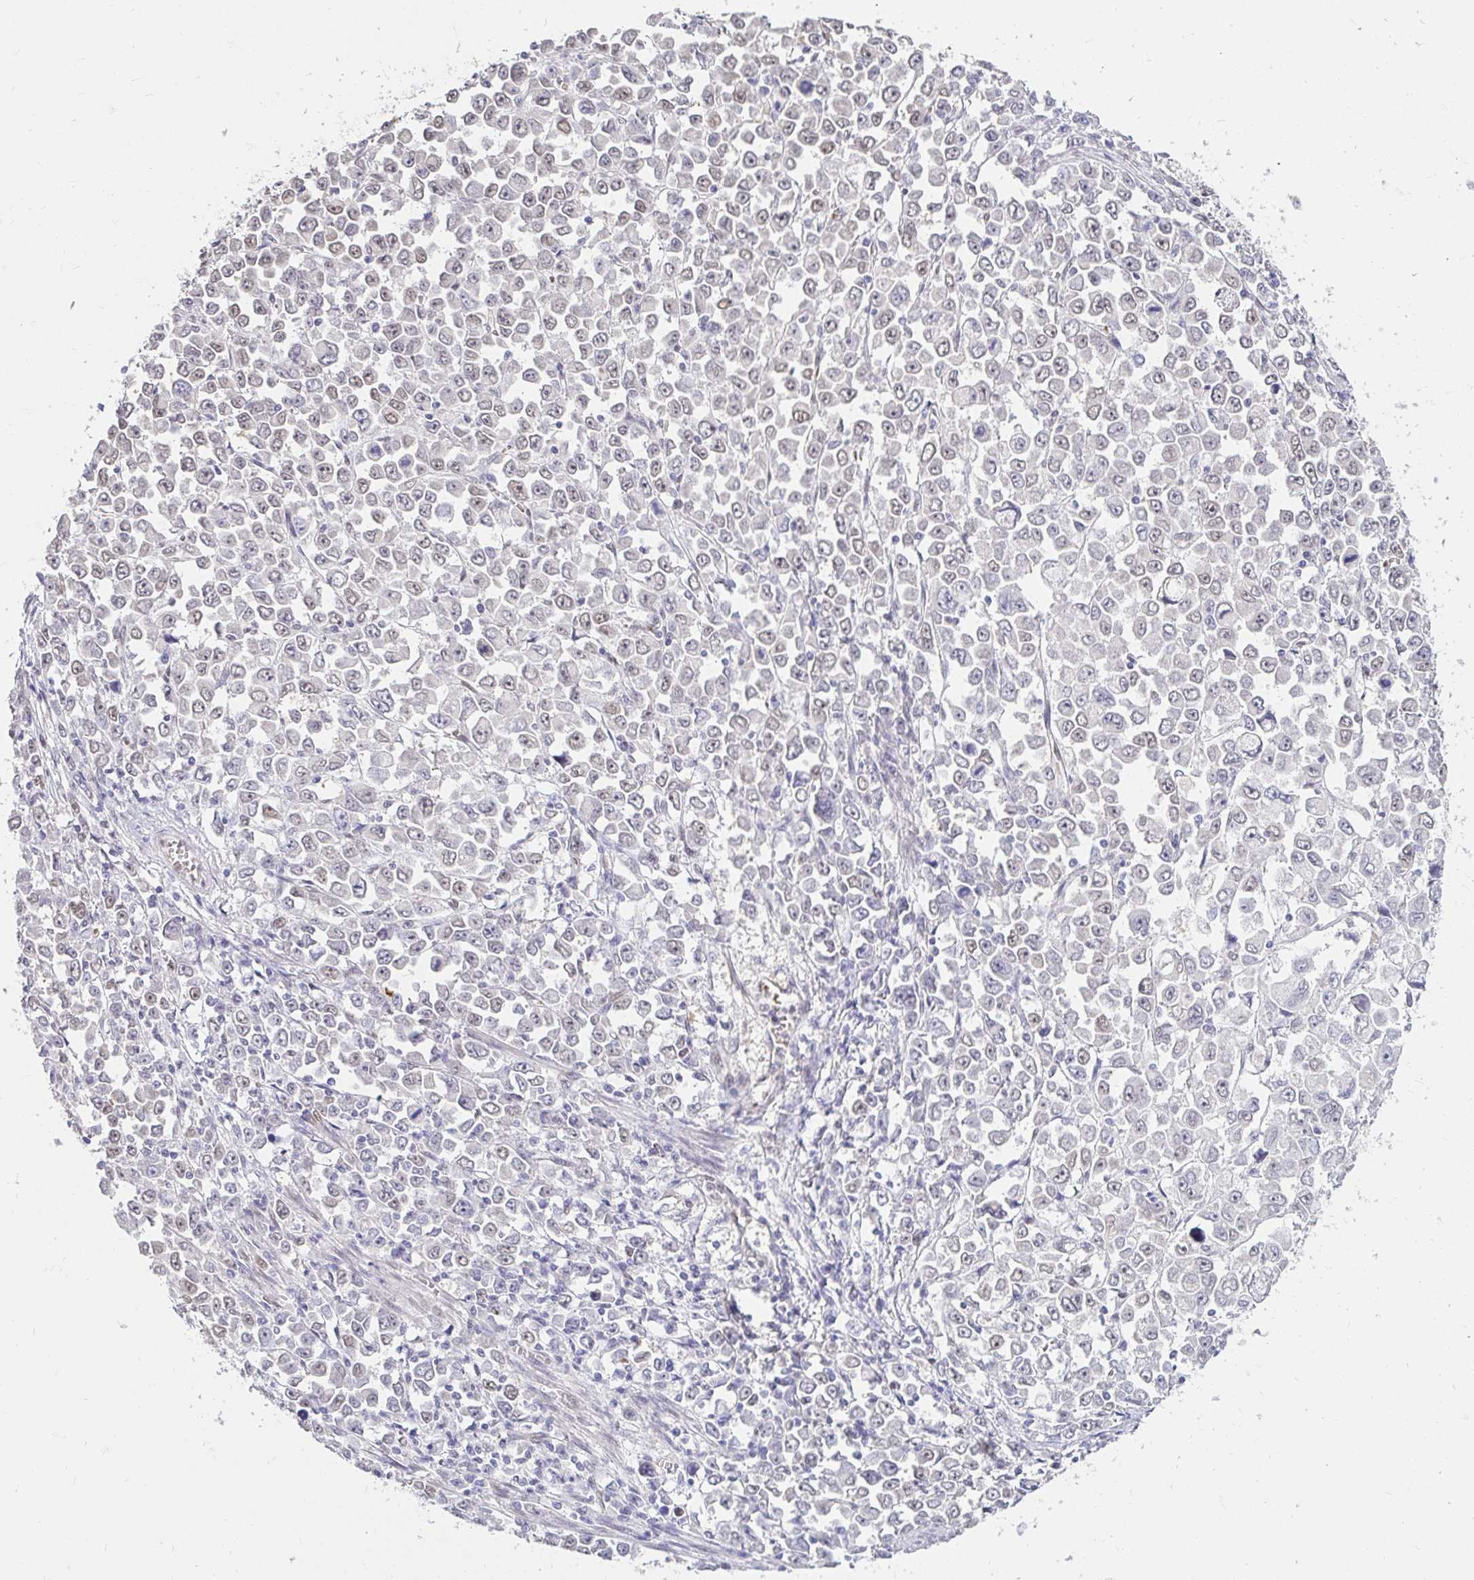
{"staining": {"intensity": "weak", "quantity": "25%-75%", "location": "nuclear"}, "tissue": "stomach cancer", "cell_type": "Tumor cells", "image_type": "cancer", "snomed": [{"axis": "morphology", "description": "Adenocarcinoma, NOS"}, {"axis": "topography", "description": "Stomach, upper"}], "caption": "Protein staining exhibits weak nuclear expression in about 25%-75% of tumor cells in stomach adenocarcinoma.", "gene": "RIMS4", "patient": {"sex": "male", "age": 70}}